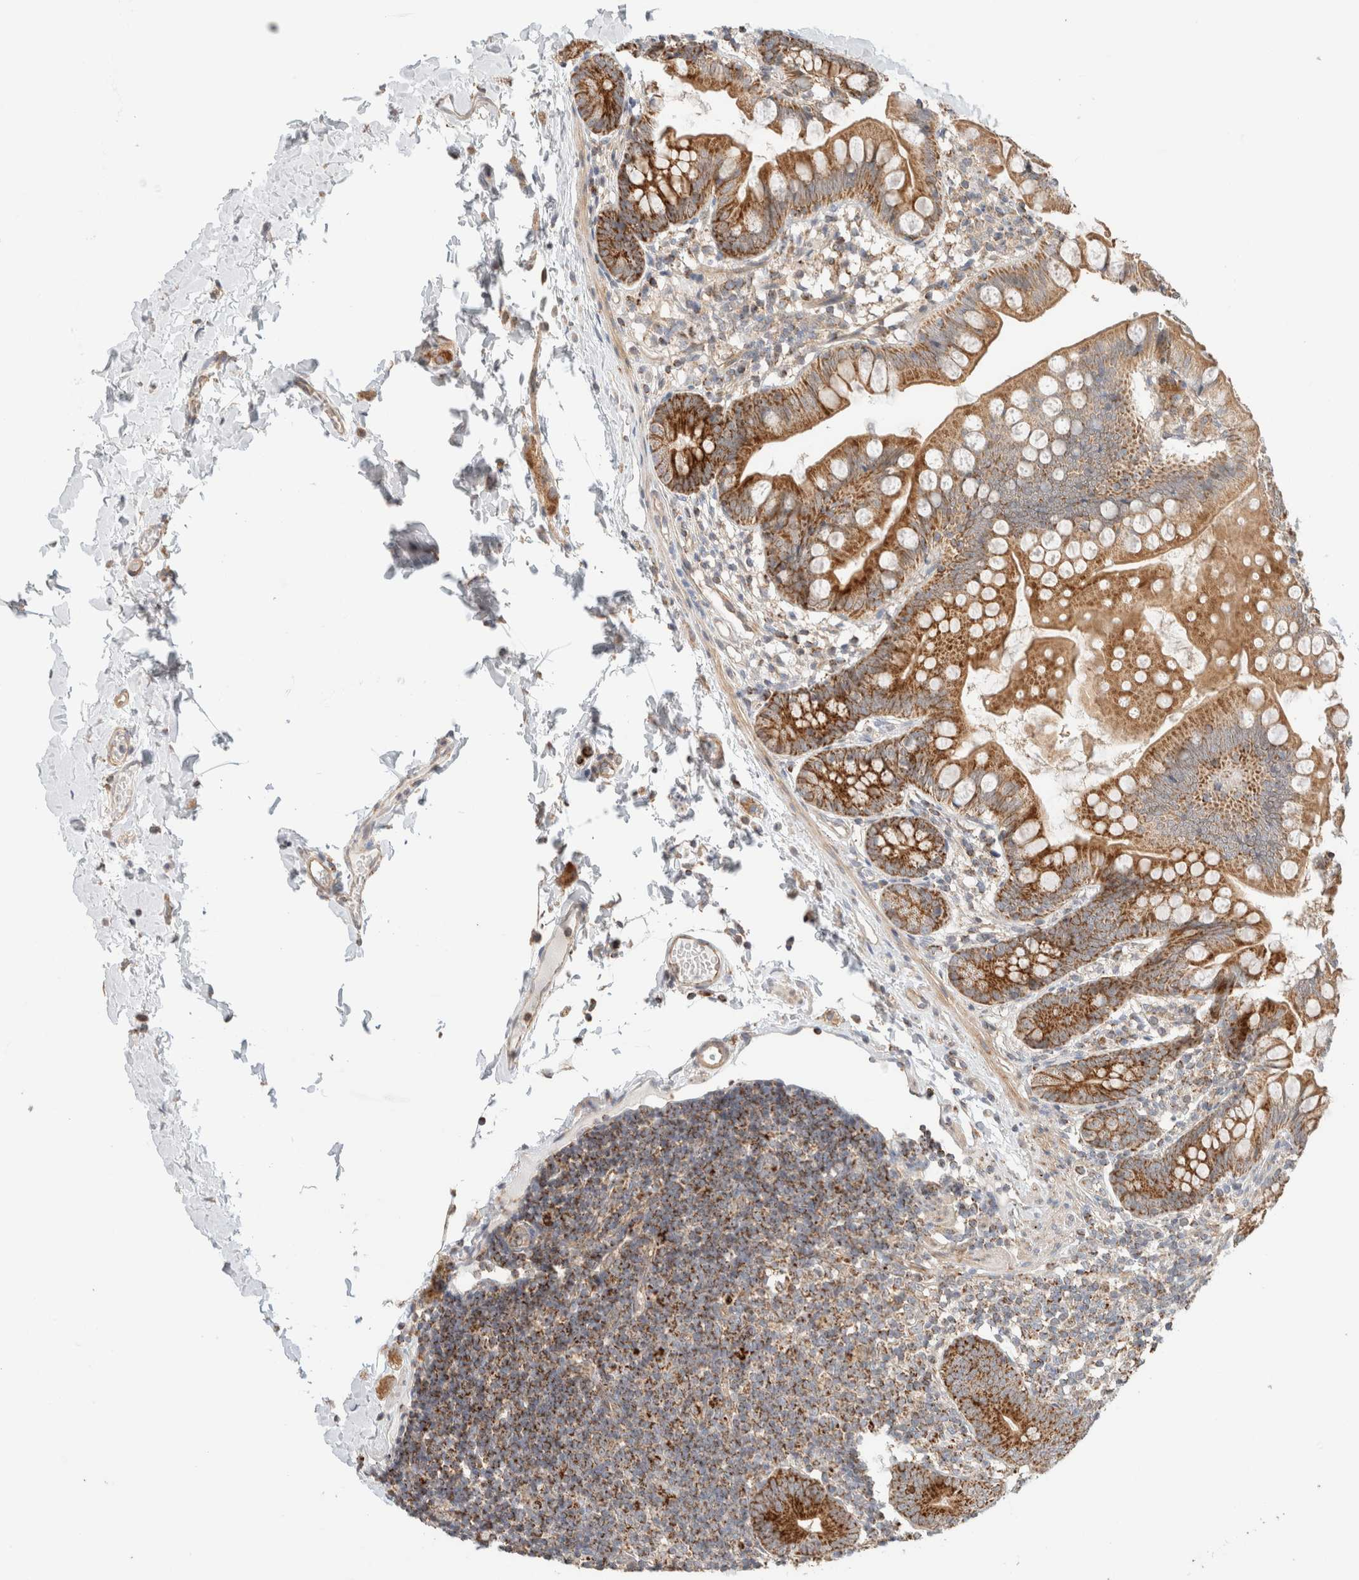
{"staining": {"intensity": "strong", "quantity": ">75%", "location": "cytoplasmic/membranous"}, "tissue": "small intestine", "cell_type": "Glandular cells", "image_type": "normal", "snomed": [{"axis": "morphology", "description": "Normal tissue, NOS"}, {"axis": "topography", "description": "Small intestine"}], "caption": "The histopathology image shows immunohistochemical staining of benign small intestine. There is strong cytoplasmic/membranous staining is present in about >75% of glandular cells.", "gene": "MRM3", "patient": {"sex": "male", "age": 7}}